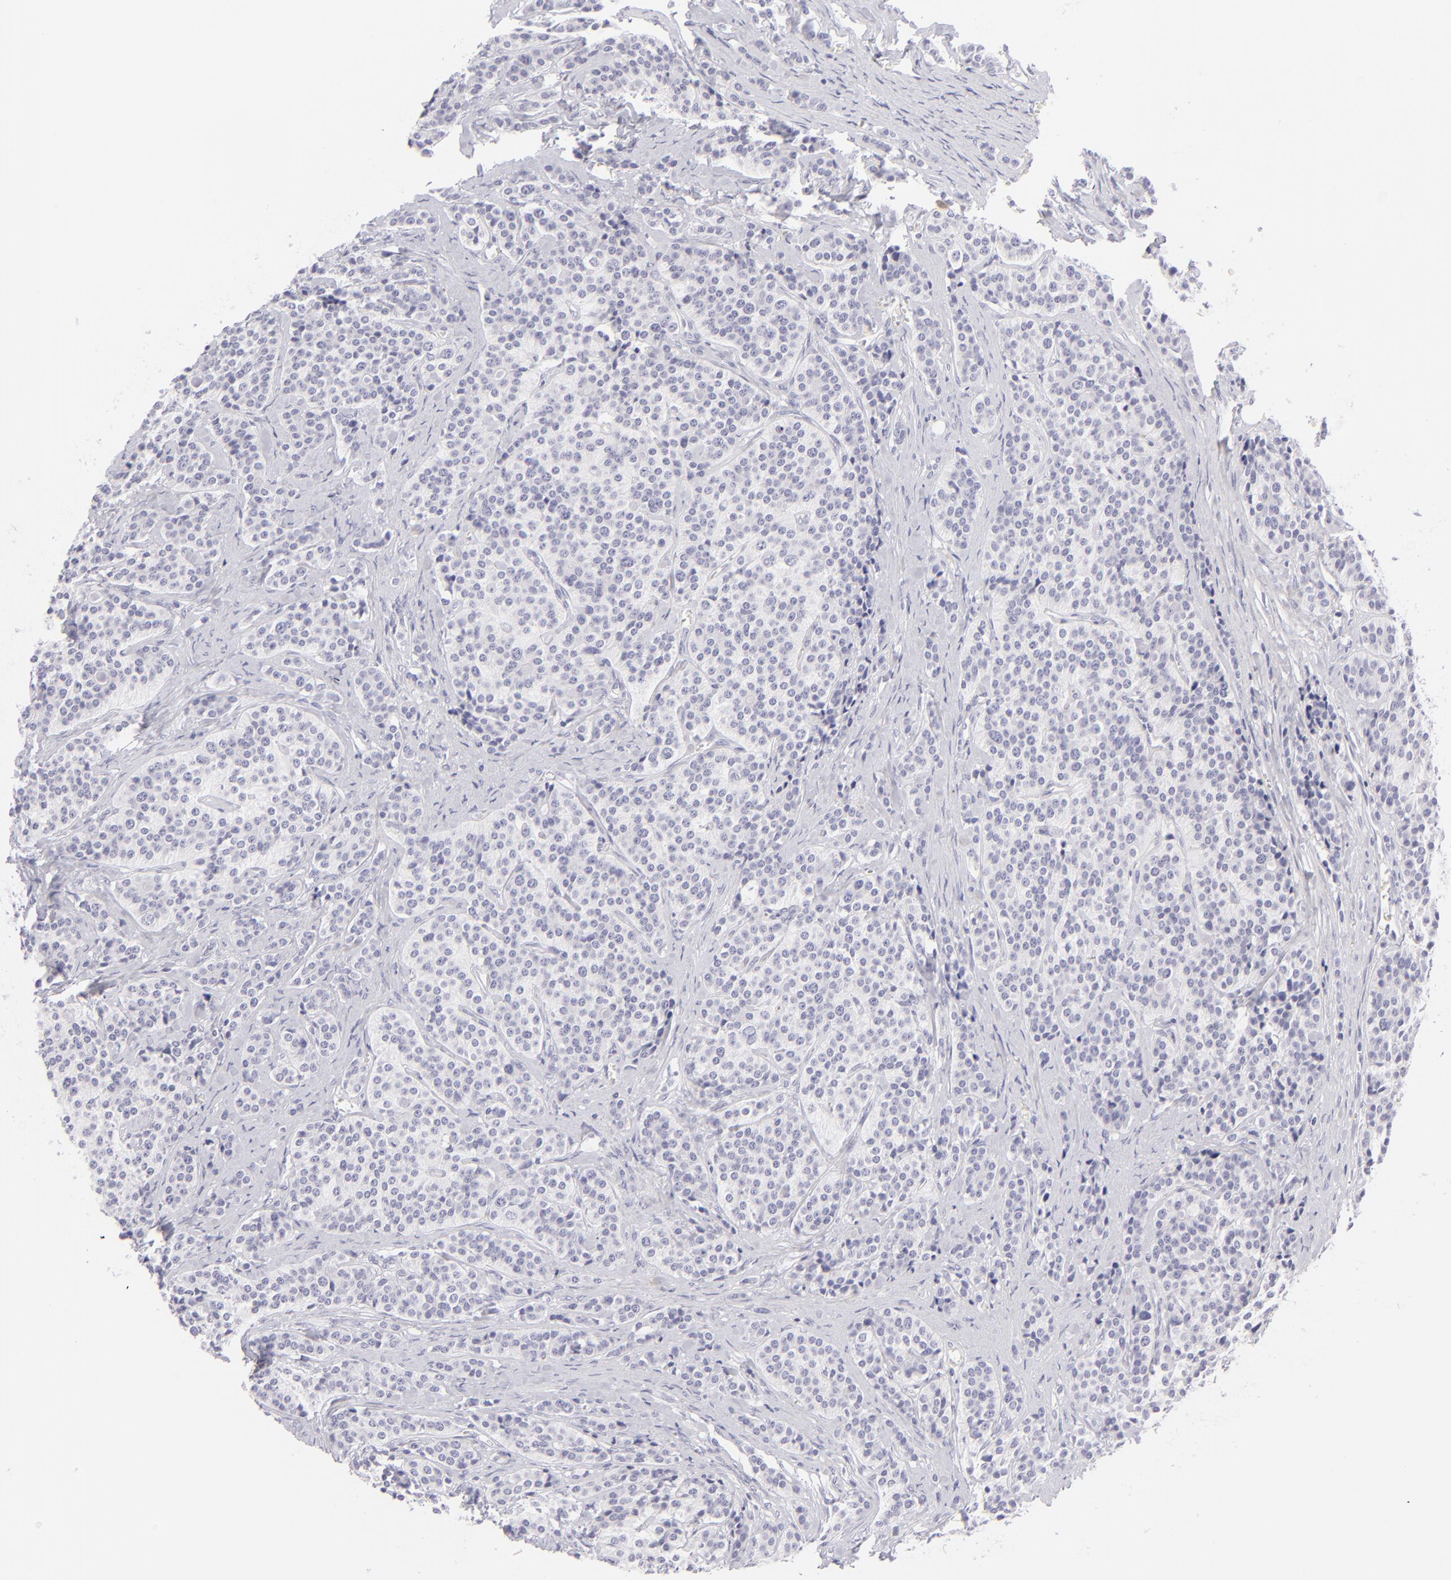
{"staining": {"intensity": "negative", "quantity": "none", "location": "none"}, "tissue": "carcinoid", "cell_type": "Tumor cells", "image_type": "cancer", "snomed": [{"axis": "morphology", "description": "Carcinoid, malignant, NOS"}, {"axis": "topography", "description": "Small intestine"}], "caption": "This image is of malignant carcinoid stained with IHC to label a protein in brown with the nuclei are counter-stained blue. There is no expression in tumor cells.", "gene": "FCER2", "patient": {"sex": "male", "age": 63}}